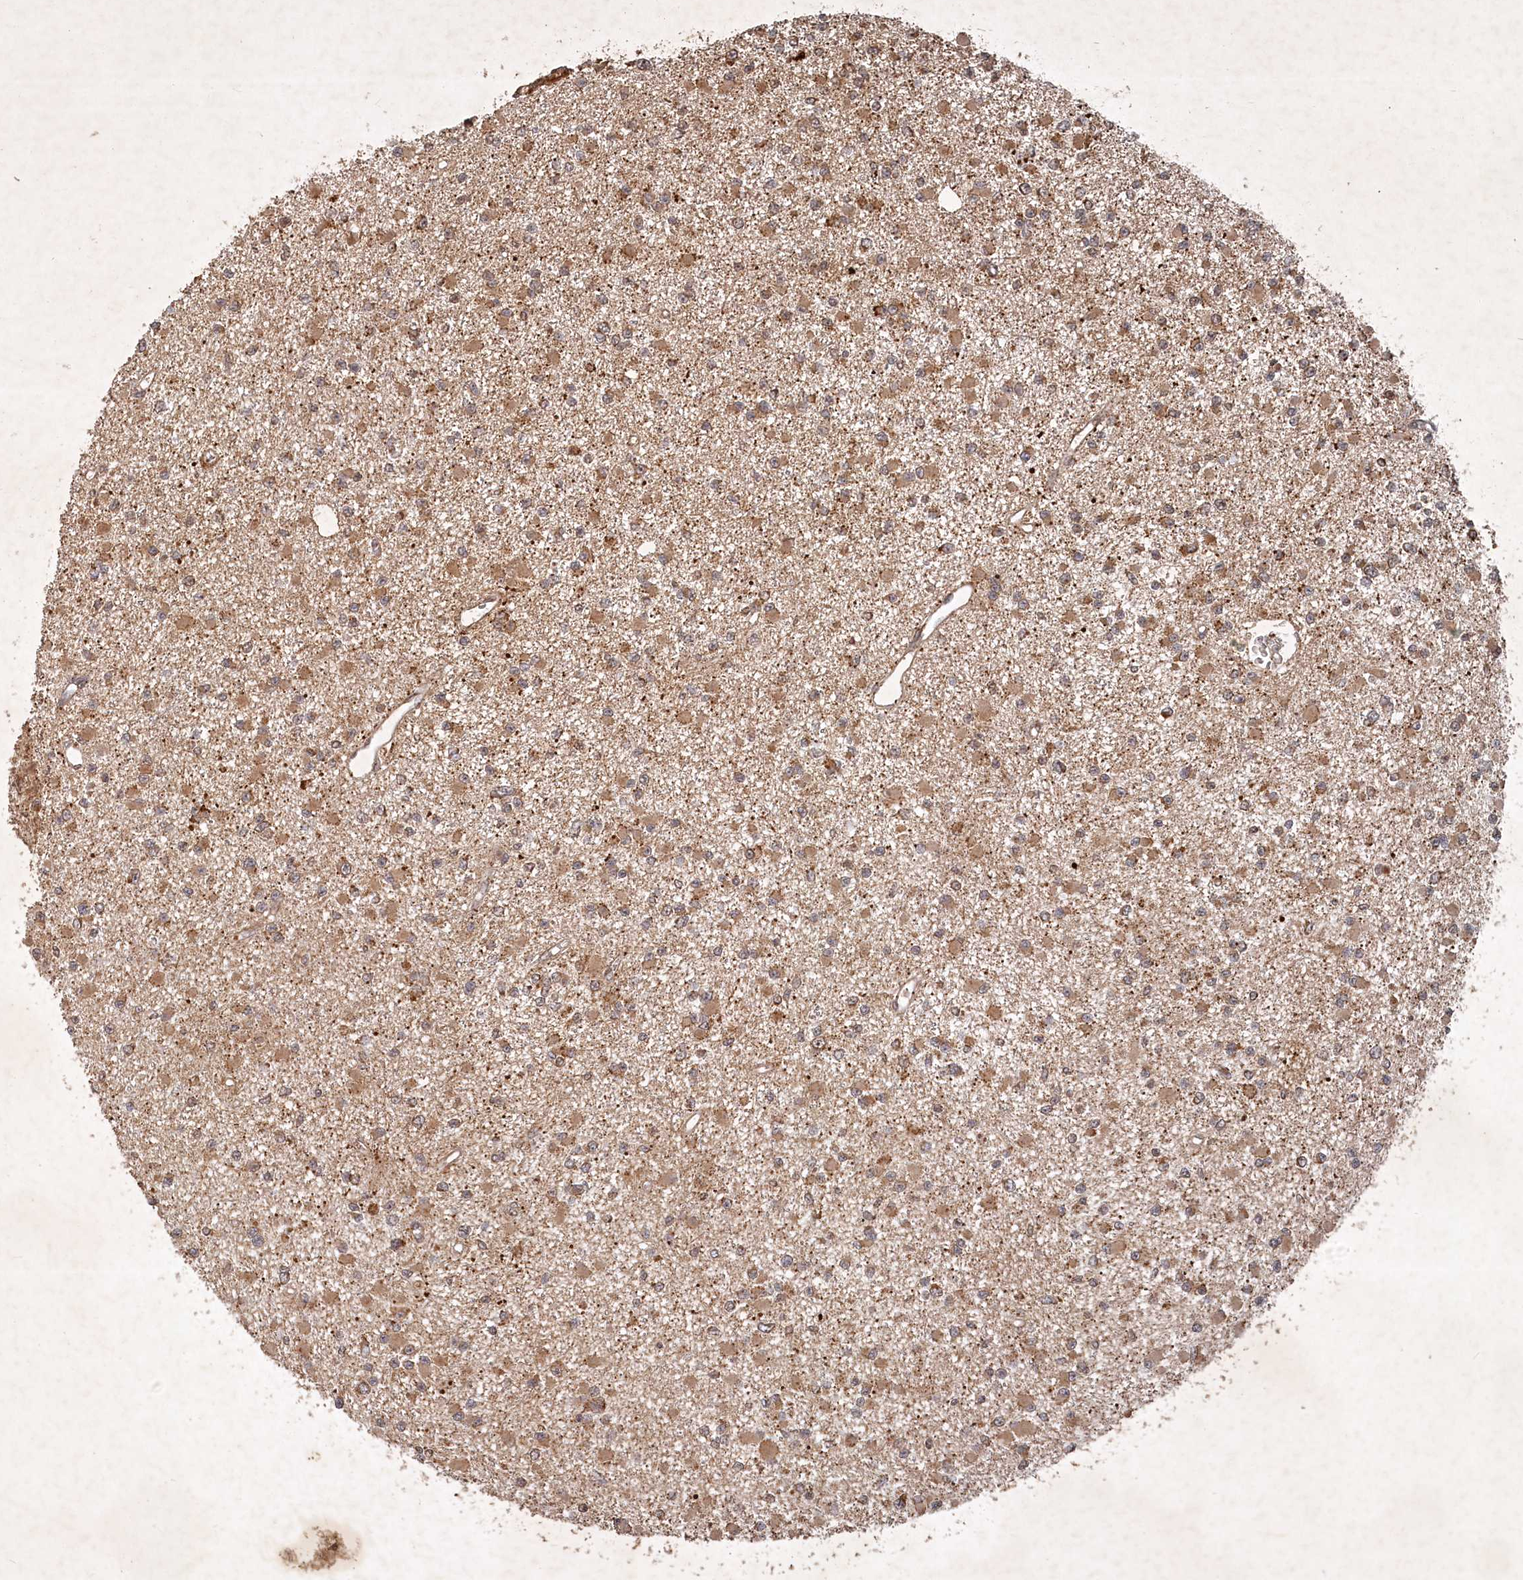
{"staining": {"intensity": "moderate", "quantity": ">75%", "location": "cytoplasmic/membranous"}, "tissue": "glioma", "cell_type": "Tumor cells", "image_type": "cancer", "snomed": [{"axis": "morphology", "description": "Glioma, malignant, Low grade"}, {"axis": "topography", "description": "Brain"}], "caption": "A brown stain labels moderate cytoplasmic/membranous expression of a protein in glioma tumor cells. Nuclei are stained in blue.", "gene": "UNC93A", "patient": {"sex": "female", "age": 22}}